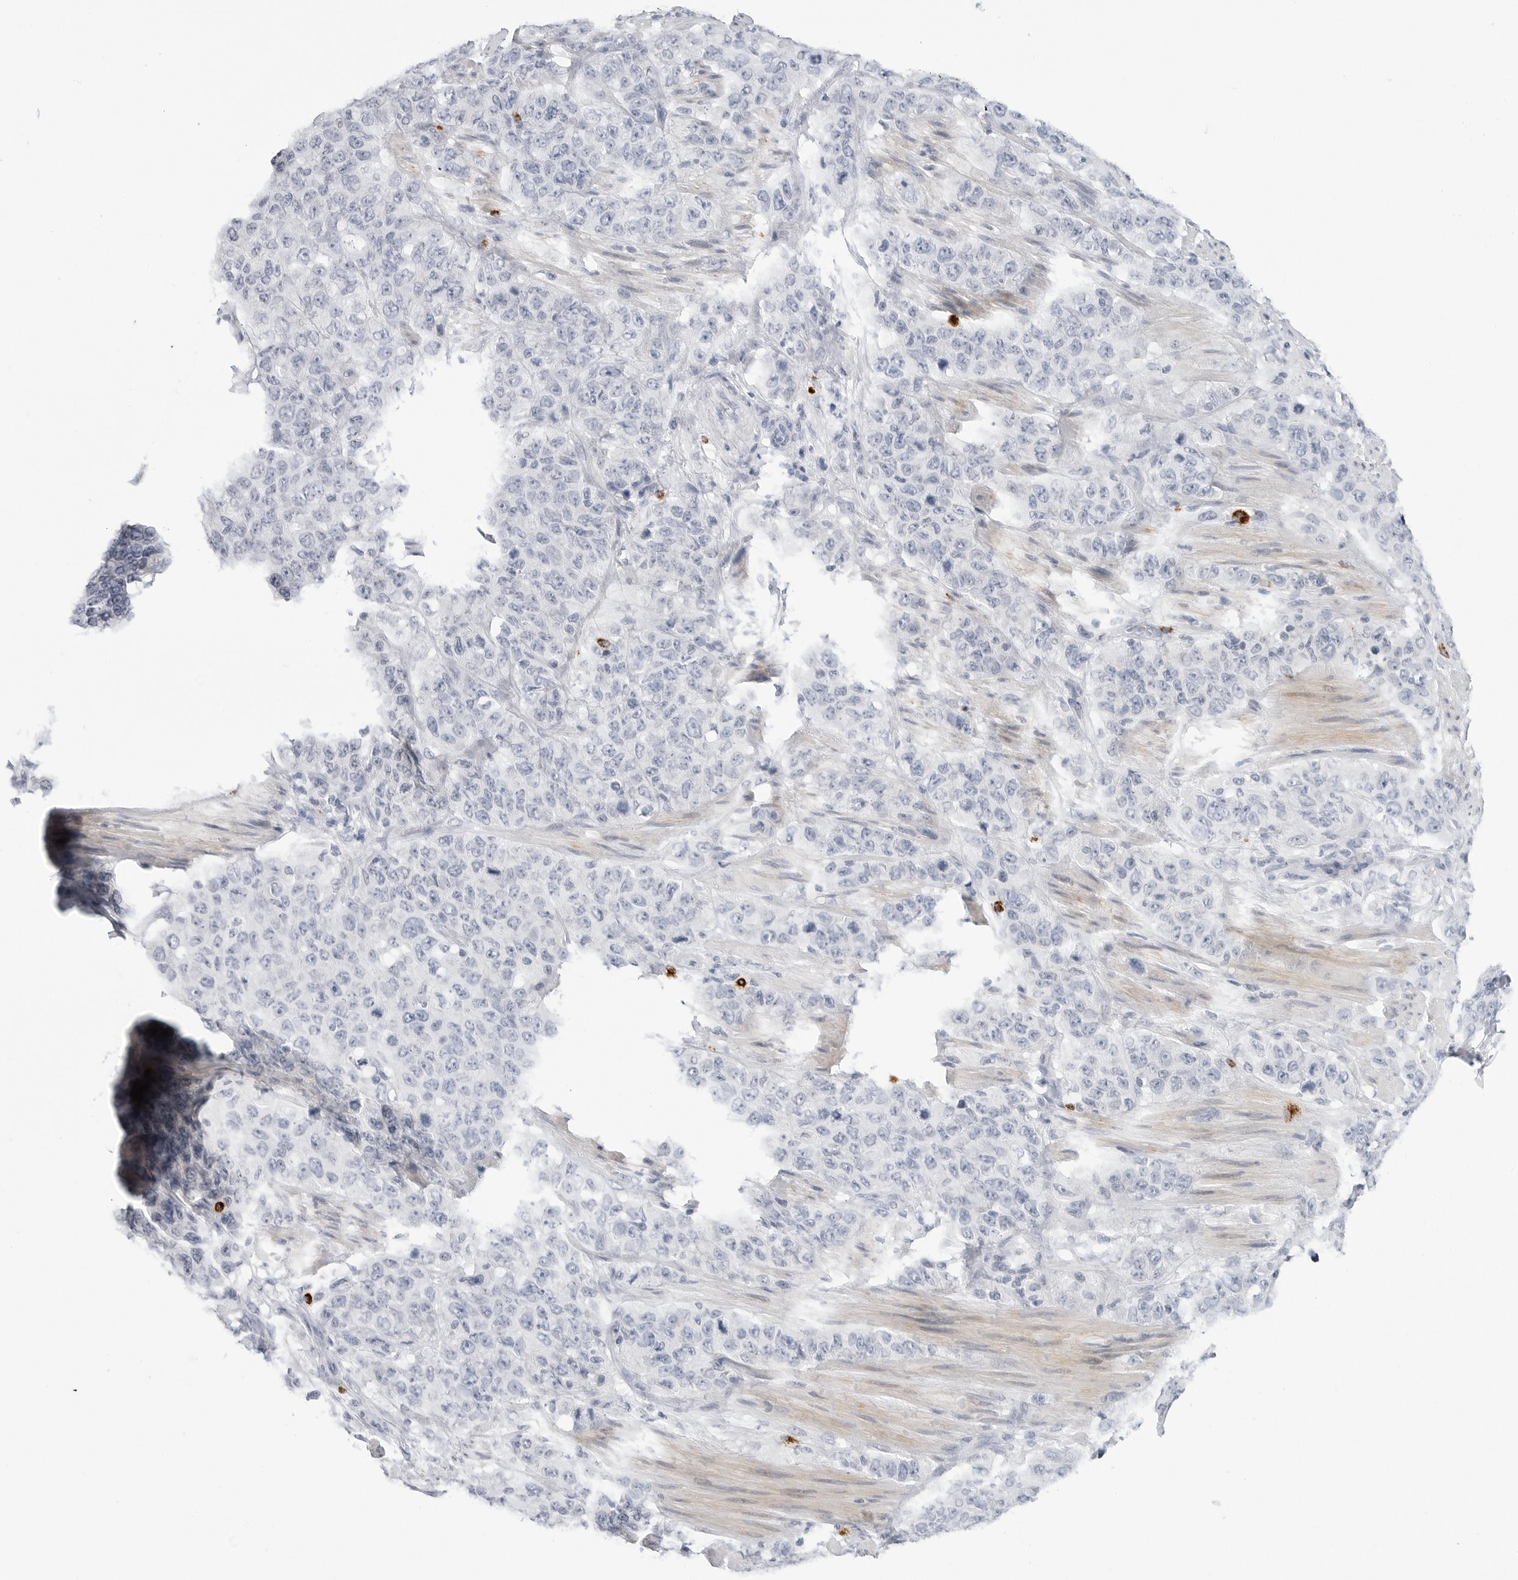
{"staining": {"intensity": "negative", "quantity": "none", "location": "none"}, "tissue": "stomach cancer", "cell_type": "Tumor cells", "image_type": "cancer", "snomed": [{"axis": "morphology", "description": "Adenocarcinoma, NOS"}, {"axis": "topography", "description": "Stomach"}], "caption": "Immunohistochemical staining of human stomach cancer demonstrates no significant staining in tumor cells.", "gene": "HSPB7", "patient": {"sex": "male", "age": 48}}